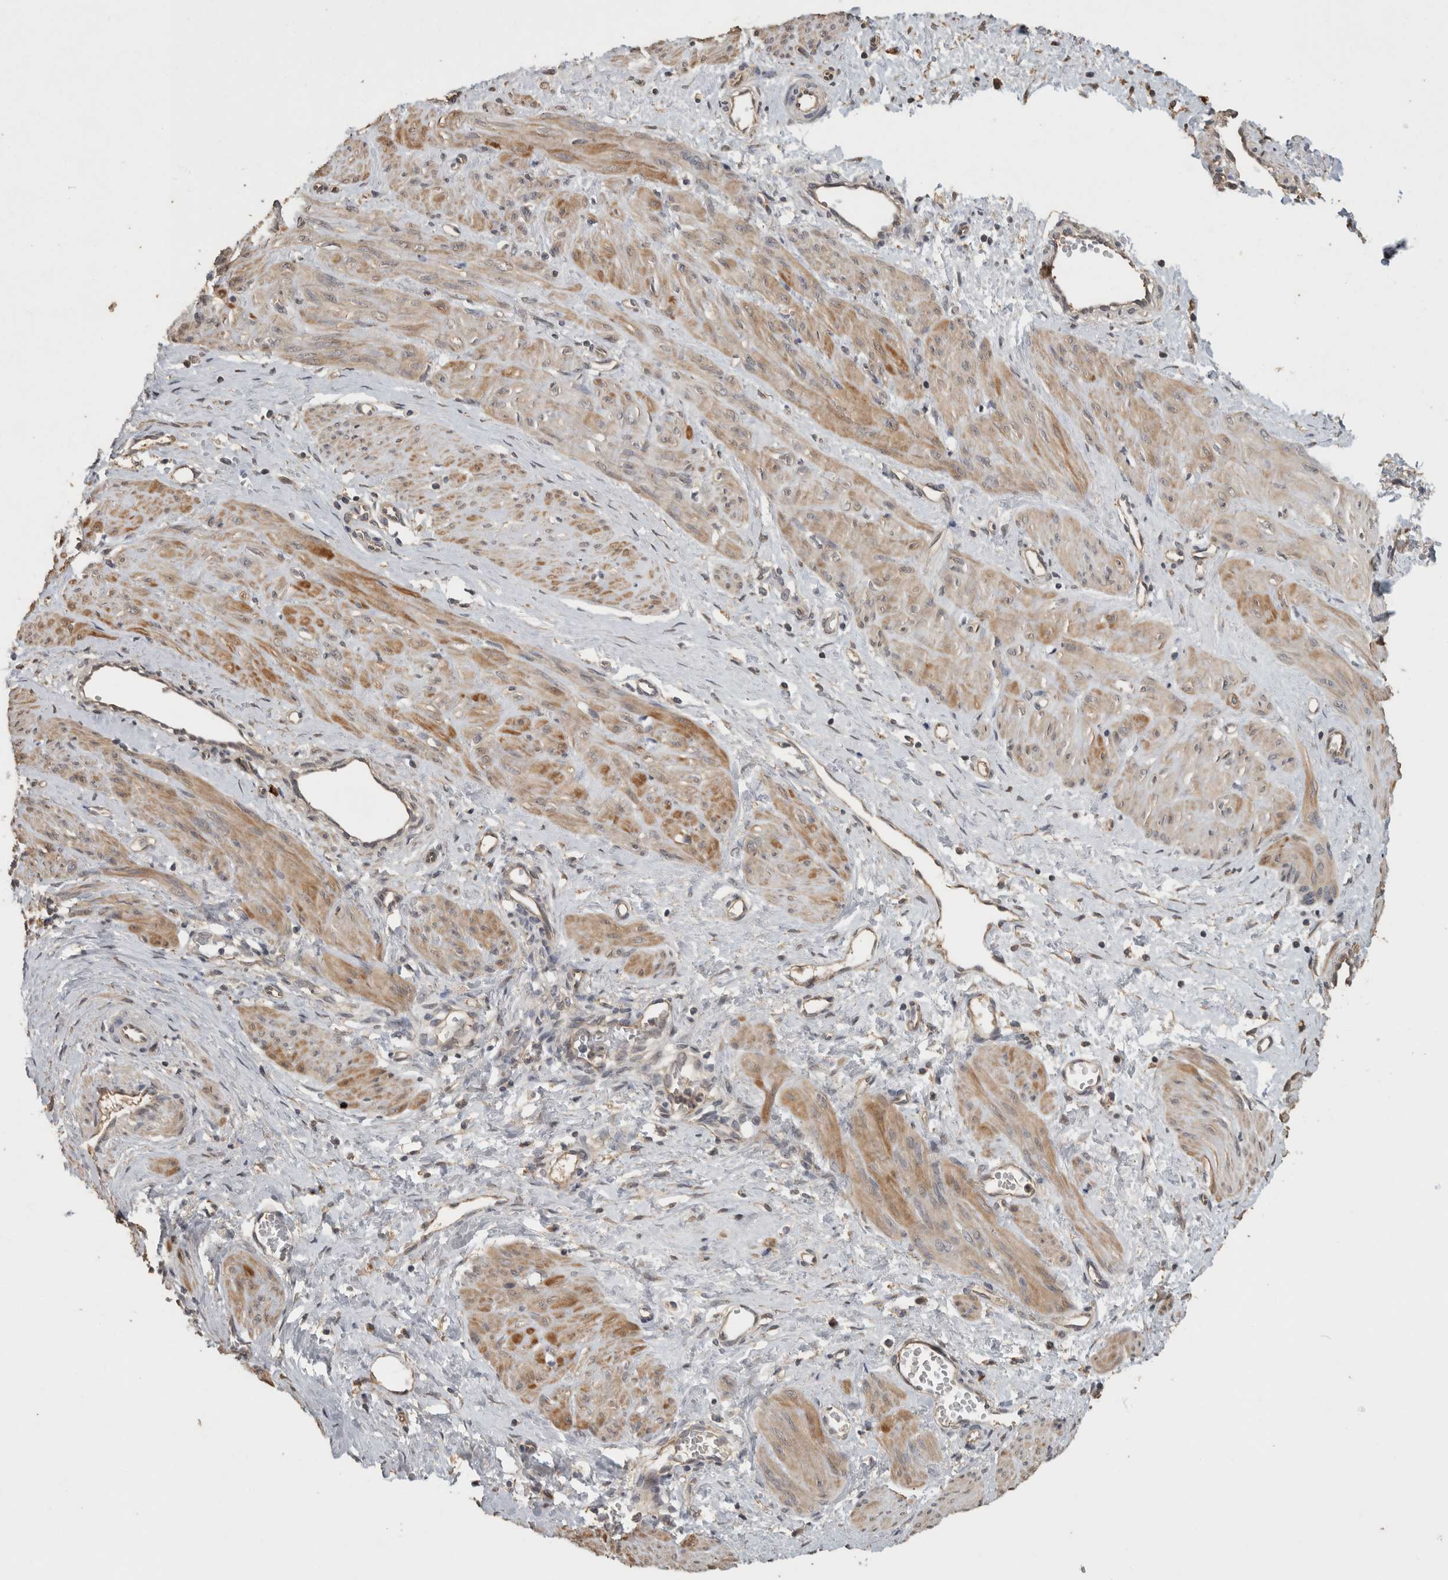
{"staining": {"intensity": "moderate", "quantity": "<25%", "location": "cytoplasmic/membranous"}, "tissue": "smooth muscle", "cell_type": "Smooth muscle cells", "image_type": "normal", "snomed": [{"axis": "morphology", "description": "Normal tissue, NOS"}, {"axis": "topography", "description": "Endometrium"}], "caption": "This photomicrograph demonstrates immunohistochemistry staining of normal human smooth muscle, with low moderate cytoplasmic/membranous positivity in about <25% of smooth muscle cells.", "gene": "RHPN1", "patient": {"sex": "female", "age": 33}}